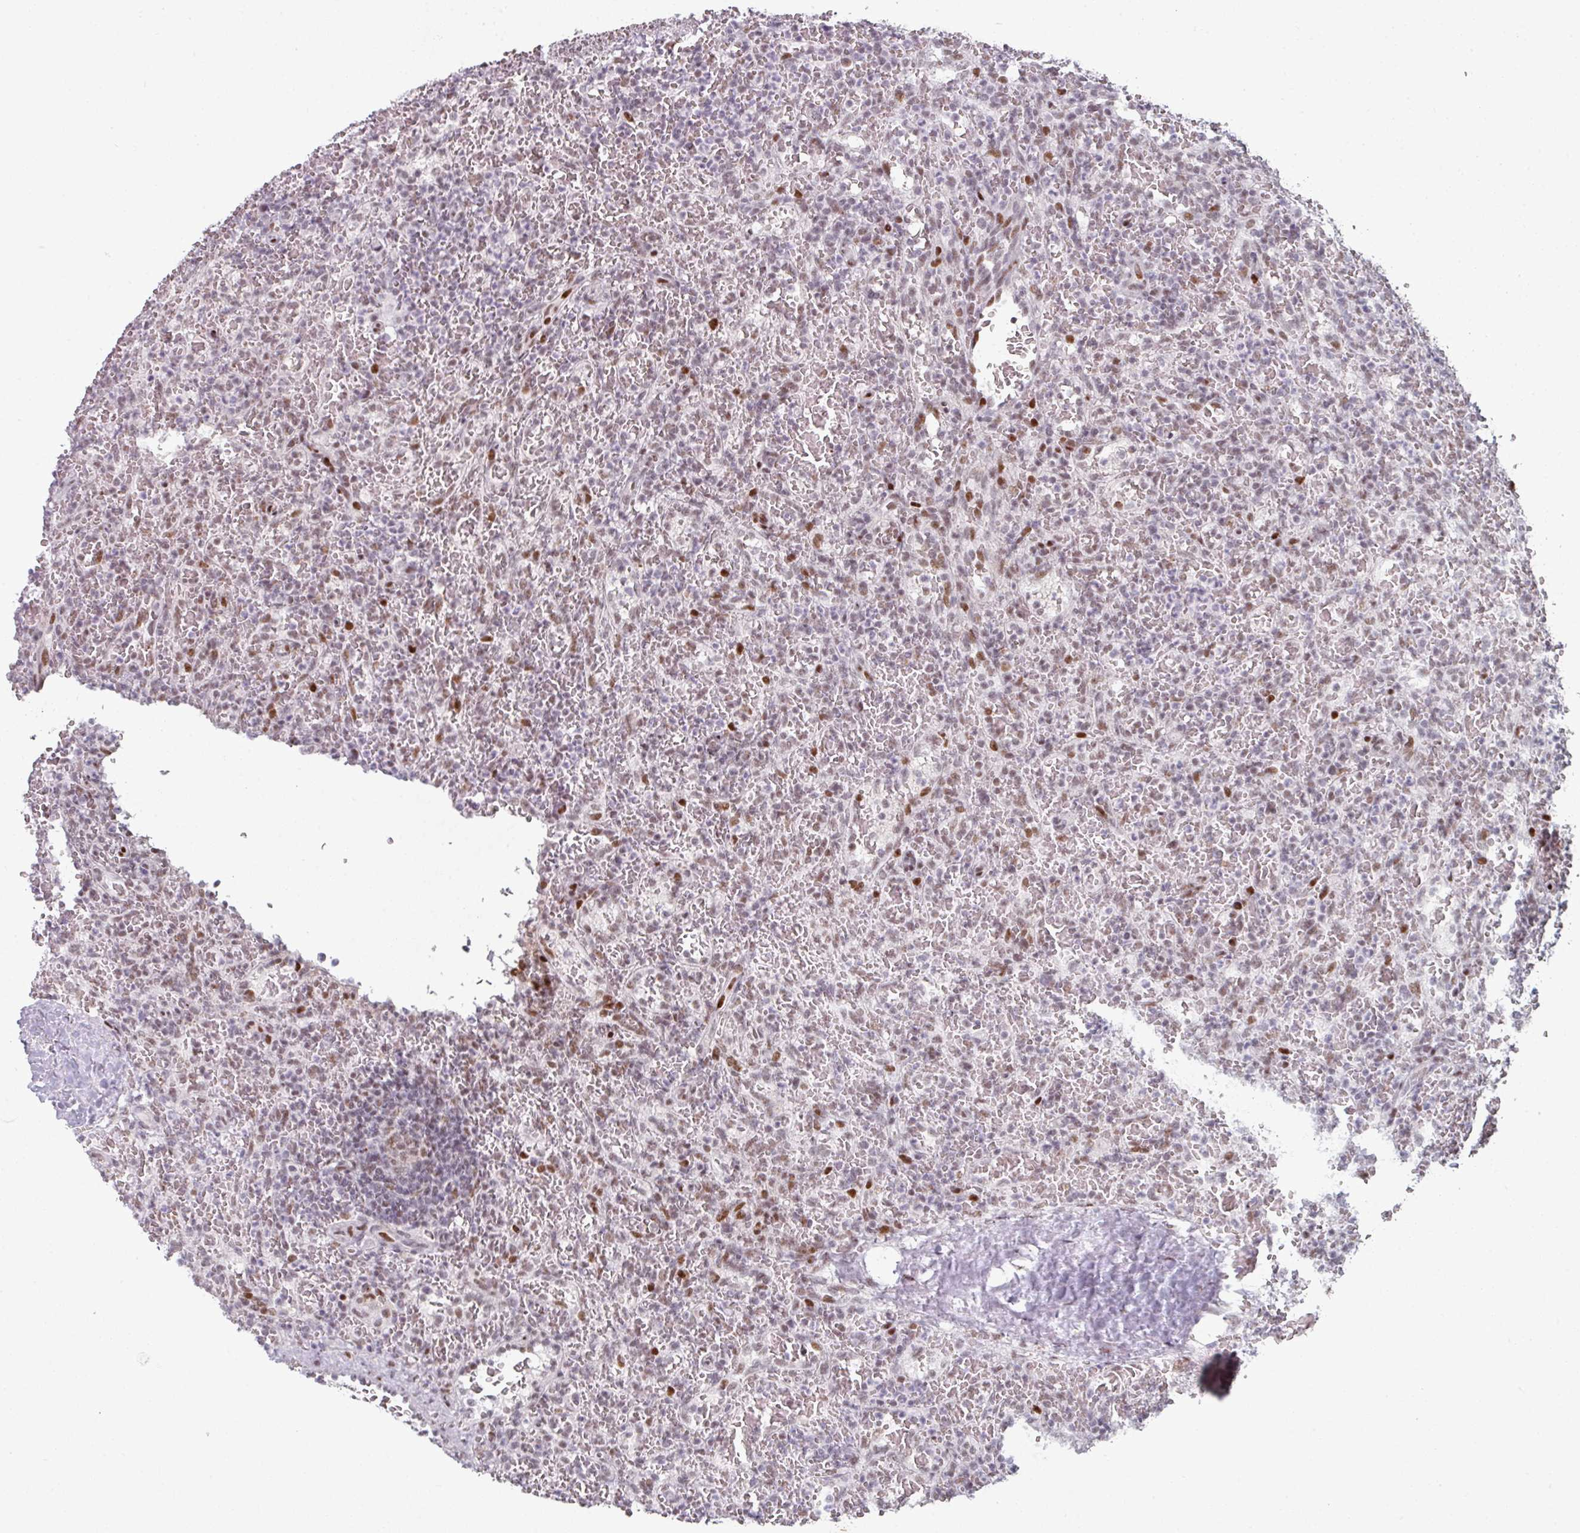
{"staining": {"intensity": "moderate", "quantity": "25%-75%", "location": "nuclear"}, "tissue": "lymphoma", "cell_type": "Tumor cells", "image_type": "cancer", "snomed": [{"axis": "morphology", "description": "Malignant lymphoma, non-Hodgkin's type, Low grade"}, {"axis": "topography", "description": "Spleen"}], "caption": "IHC of lymphoma displays medium levels of moderate nuclear positivity in about 25%-75% of tumor cells.", "gene": "SF3B5", "patient": {"sex": "female", "age": 64}}